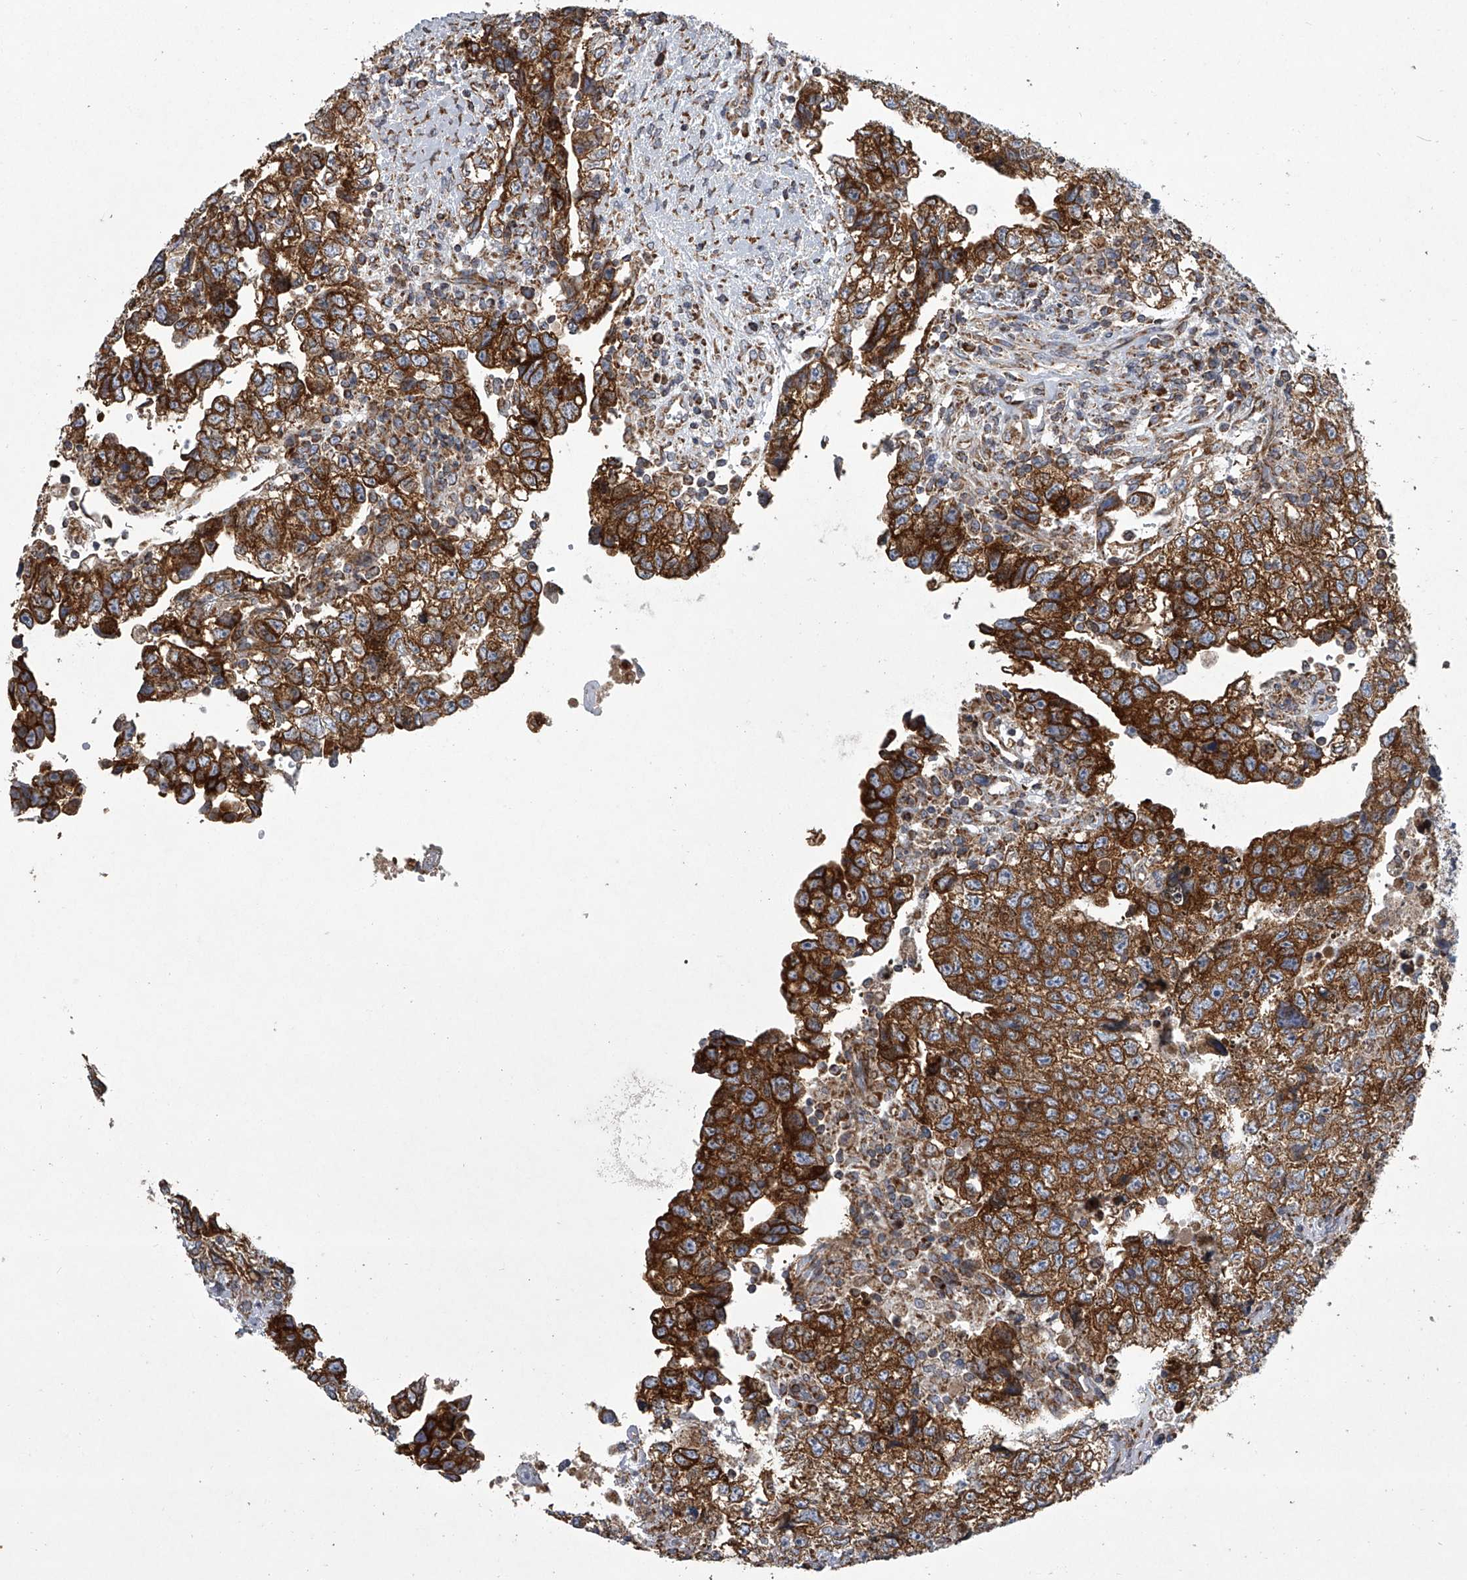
{"staining": {"intensity": "strong", "quantity": ">75%", "location": "cytoplasmic/membranous"}, "tissue": "testis cancer", "cell_type": "Tumor cells", "image_type": "cancer", "snomed": [{"axis": "morphology", "description": "Carcinoma, Embryonal, NOS"}, {"axis": "topography", "description": "Testis"}], "caption": "About >75% of tumor cells in human testis cancer (embryonal carcinoma) display strong cytoplasmic/membranous protein staining as visualized by brown immunohistochemical staining.", "gene": "ZC3H15", "patient": {"sex": "male", "age": 37}}